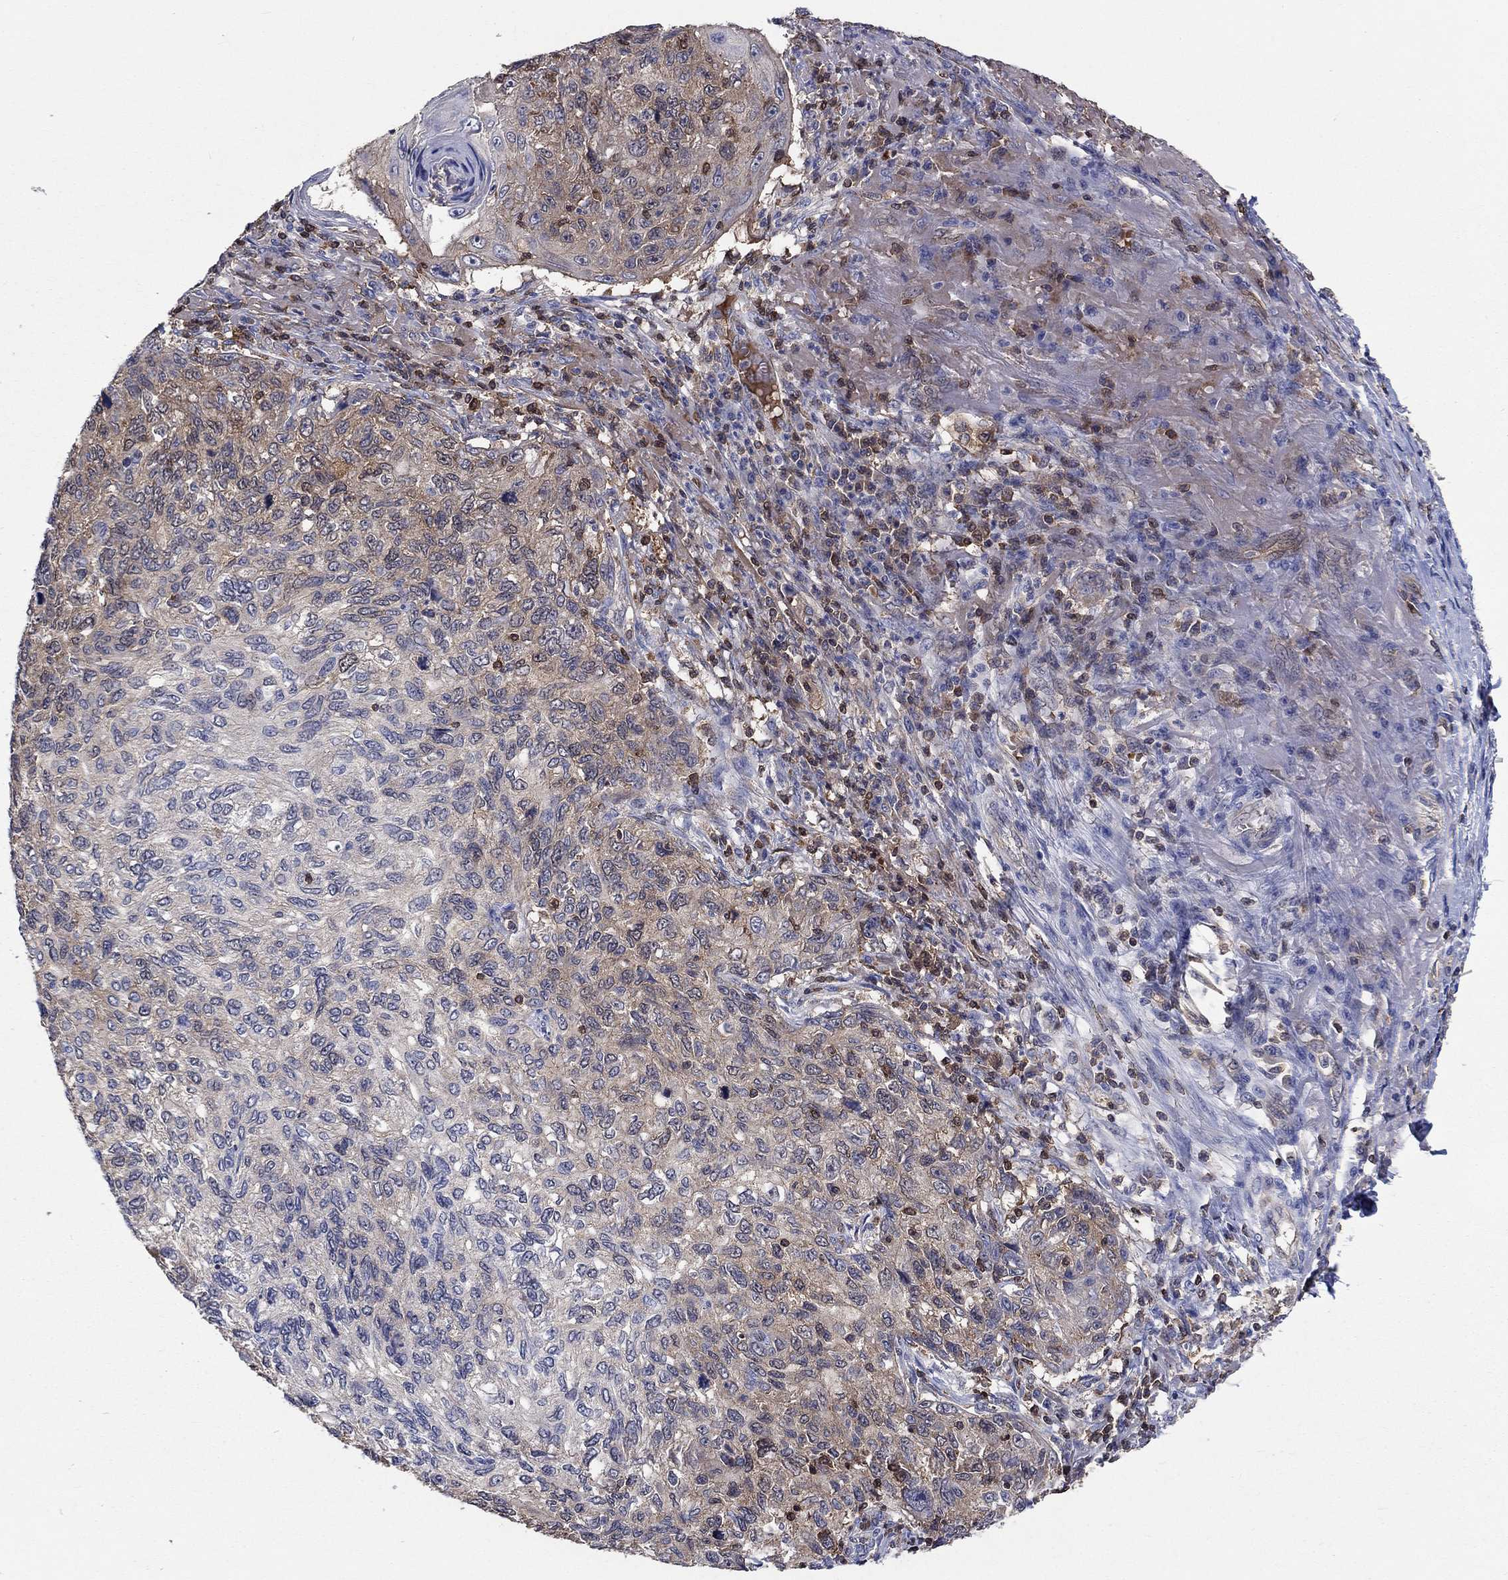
{"staining": {"intensity": "weak", "quantity": "25%-75%", "location": "cytoplasmic/membranous"}, "tissue": "skin cancer", "cell_type": "Tumor cells", "image_type": "cancer", "snomed": [{"axis": "morphology", "description": "Squamous cell carcinoma, NOS"}, {"axis": "topography", "description": "Skin"}], "caption": "Immunohistochemistry image of skin cancer (squamous cell carcinoma) stained for a protein (brown), which displays low levels of weak cytoplasmic/membranous staining in approximately 25%-75% of tumor cells.", "gene": "AGFG2", "patient": {"sex": "male", "age": 92}}